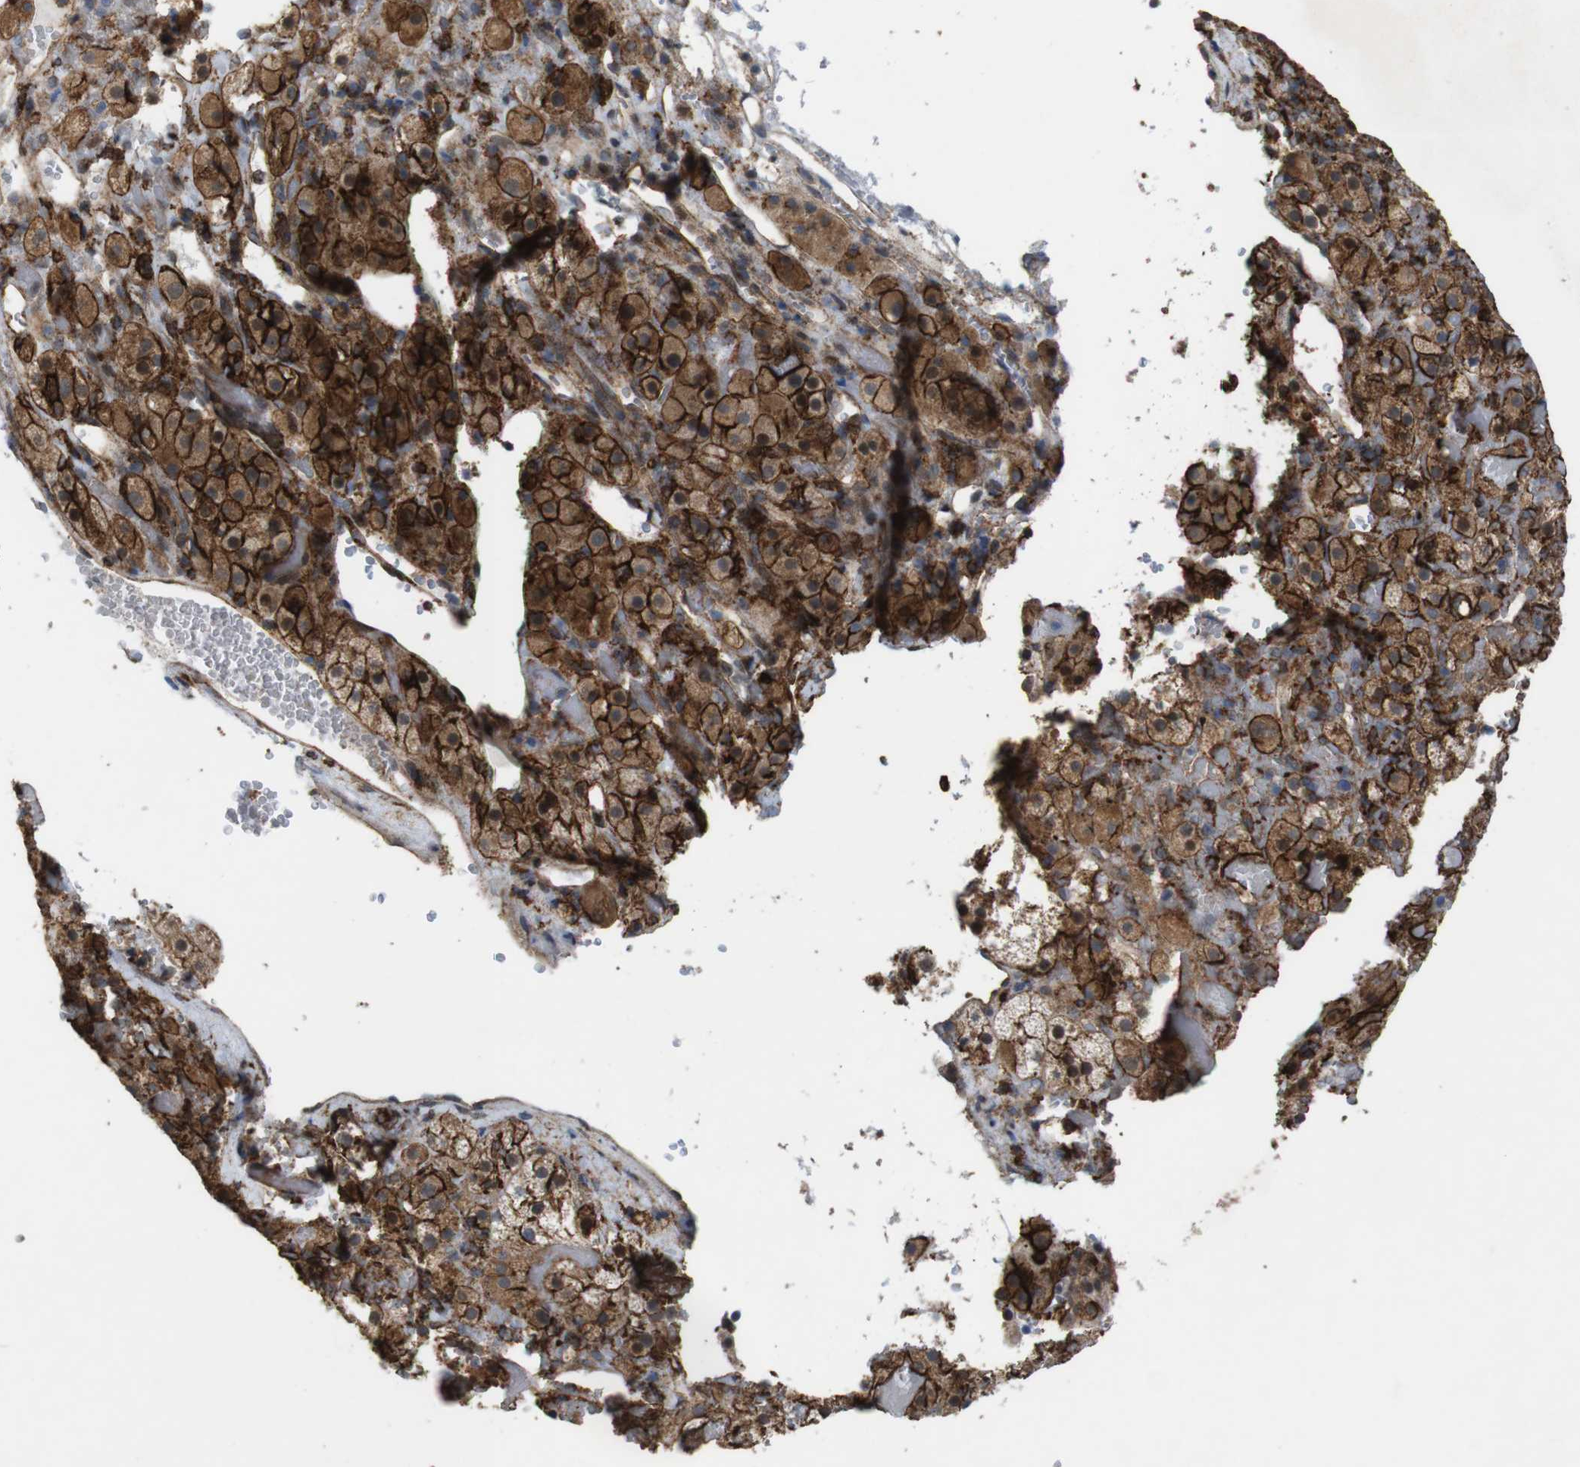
{"staining": {"intensity": "strong", "quantity": ">75%", "location": "cytoplasmic/membranous"}, "tissue": "adrenal gland", "cell_type": "Glandular cells", "image_type": "normal", "snomed": [{"axis": "morphology", "description": "Normal tissue, NOS"}, {"axis": "topography", "description": "Adrenal gland"}], "caption": "Immunohistochemistry micrograph of normal adrenal gland: human adrenal gland stained using IHC demonstrates high levels of strong protein expression localized specifically in the cytoplasmic/membranous of glandular cells, appearing as a cytoplasmic/membranous brown color.", "gene": "PTGER4", "patient": {"sex": "female", "age": 59}}